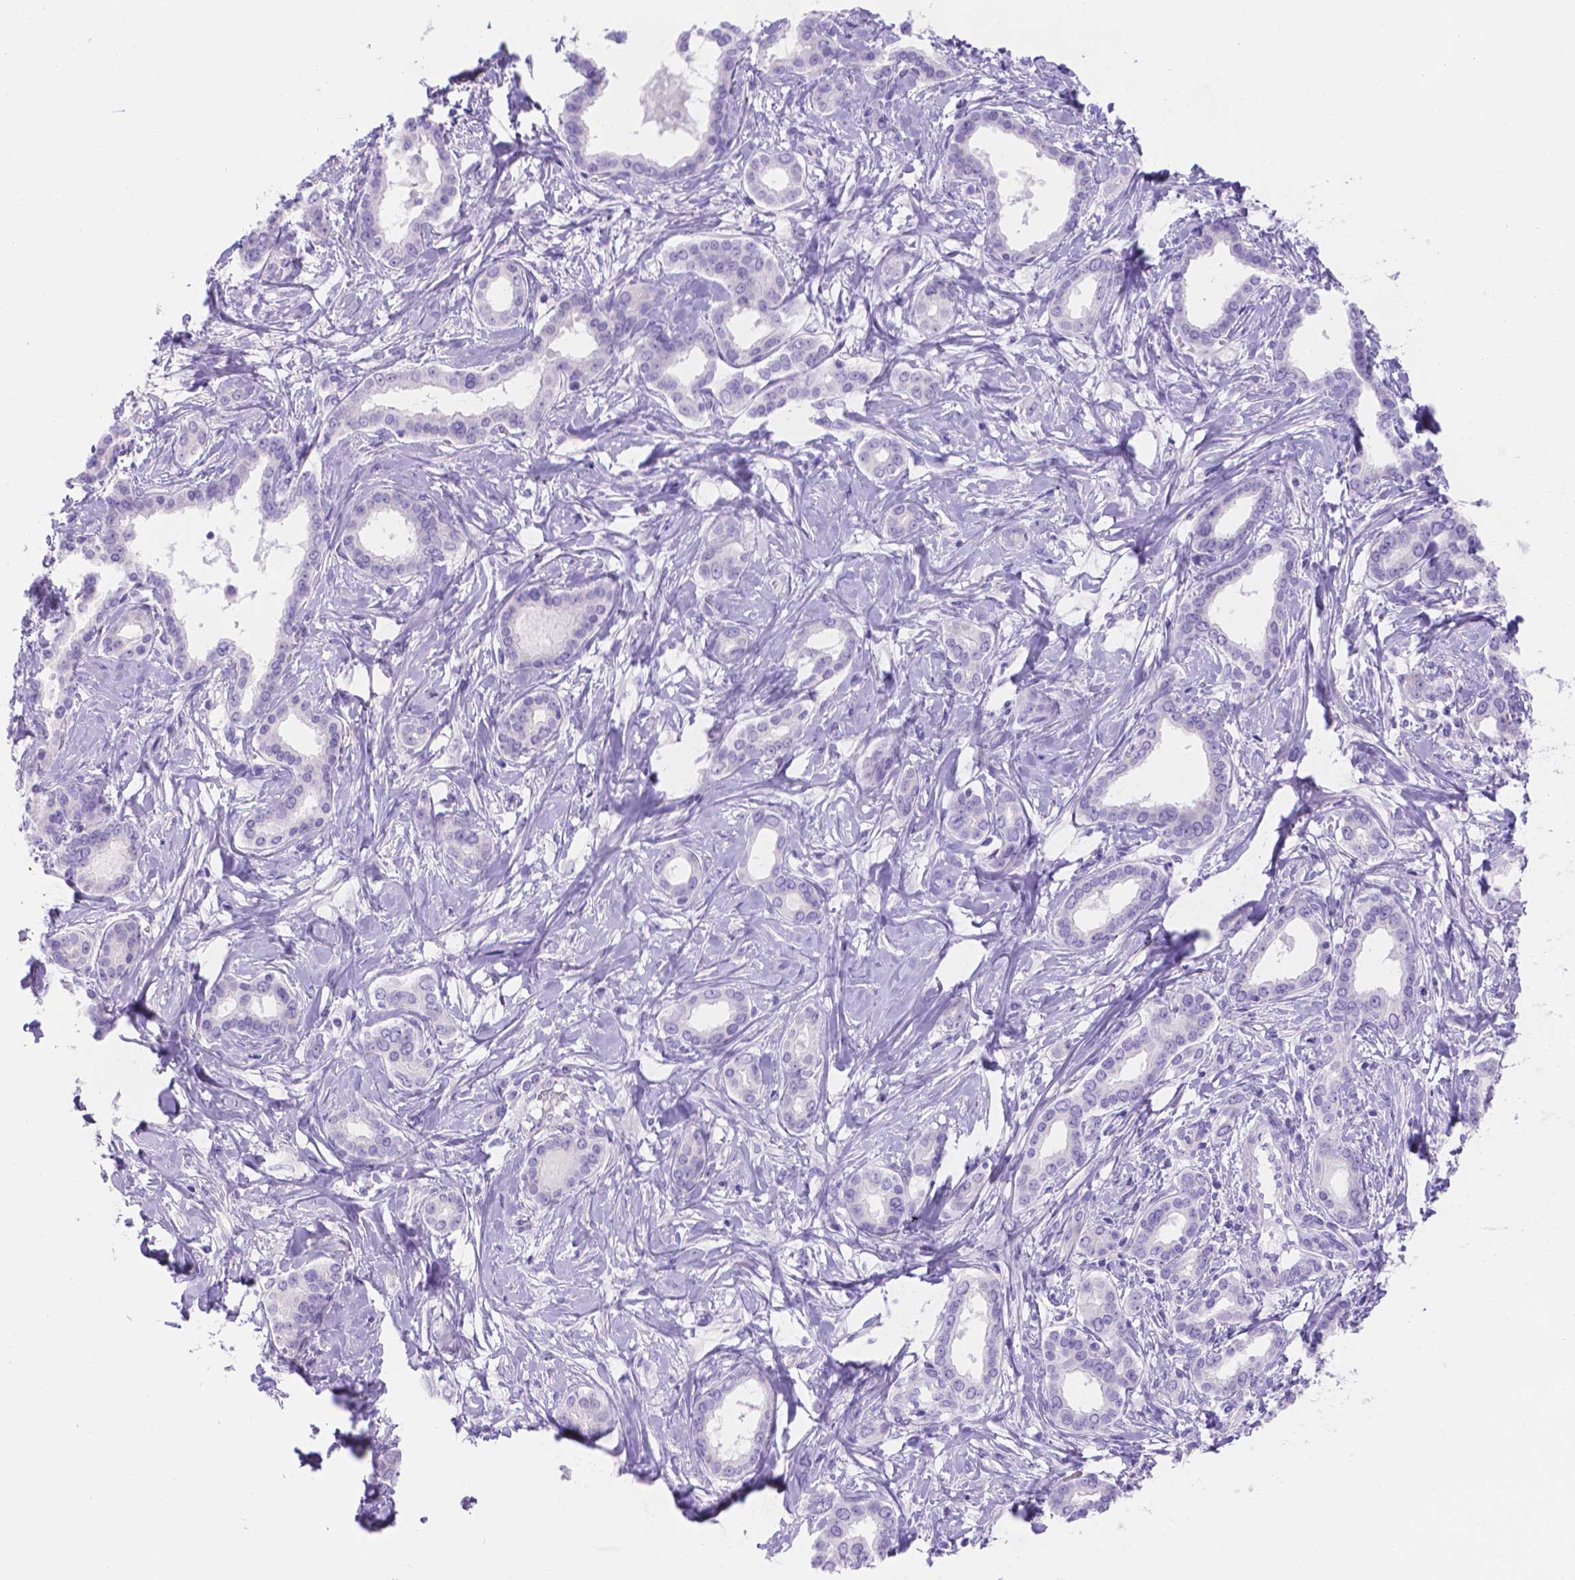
{"staining": {"intensity": "negative", "quantity": "none", "location": "none"}, "tissue": "liver cancer", "cell_type": "Tumor cells", "image_type": "cancer", "snomed": [{"axis": "morphology", "description": "Cholangiocarcinoma"}, {"axis": "topography", "description": "Liver"}], "caption": "Tumor cells are negative for protein expression in human liver cancer.", "gene": "MLN", "patient": {"sex": "female", "age": 47}}